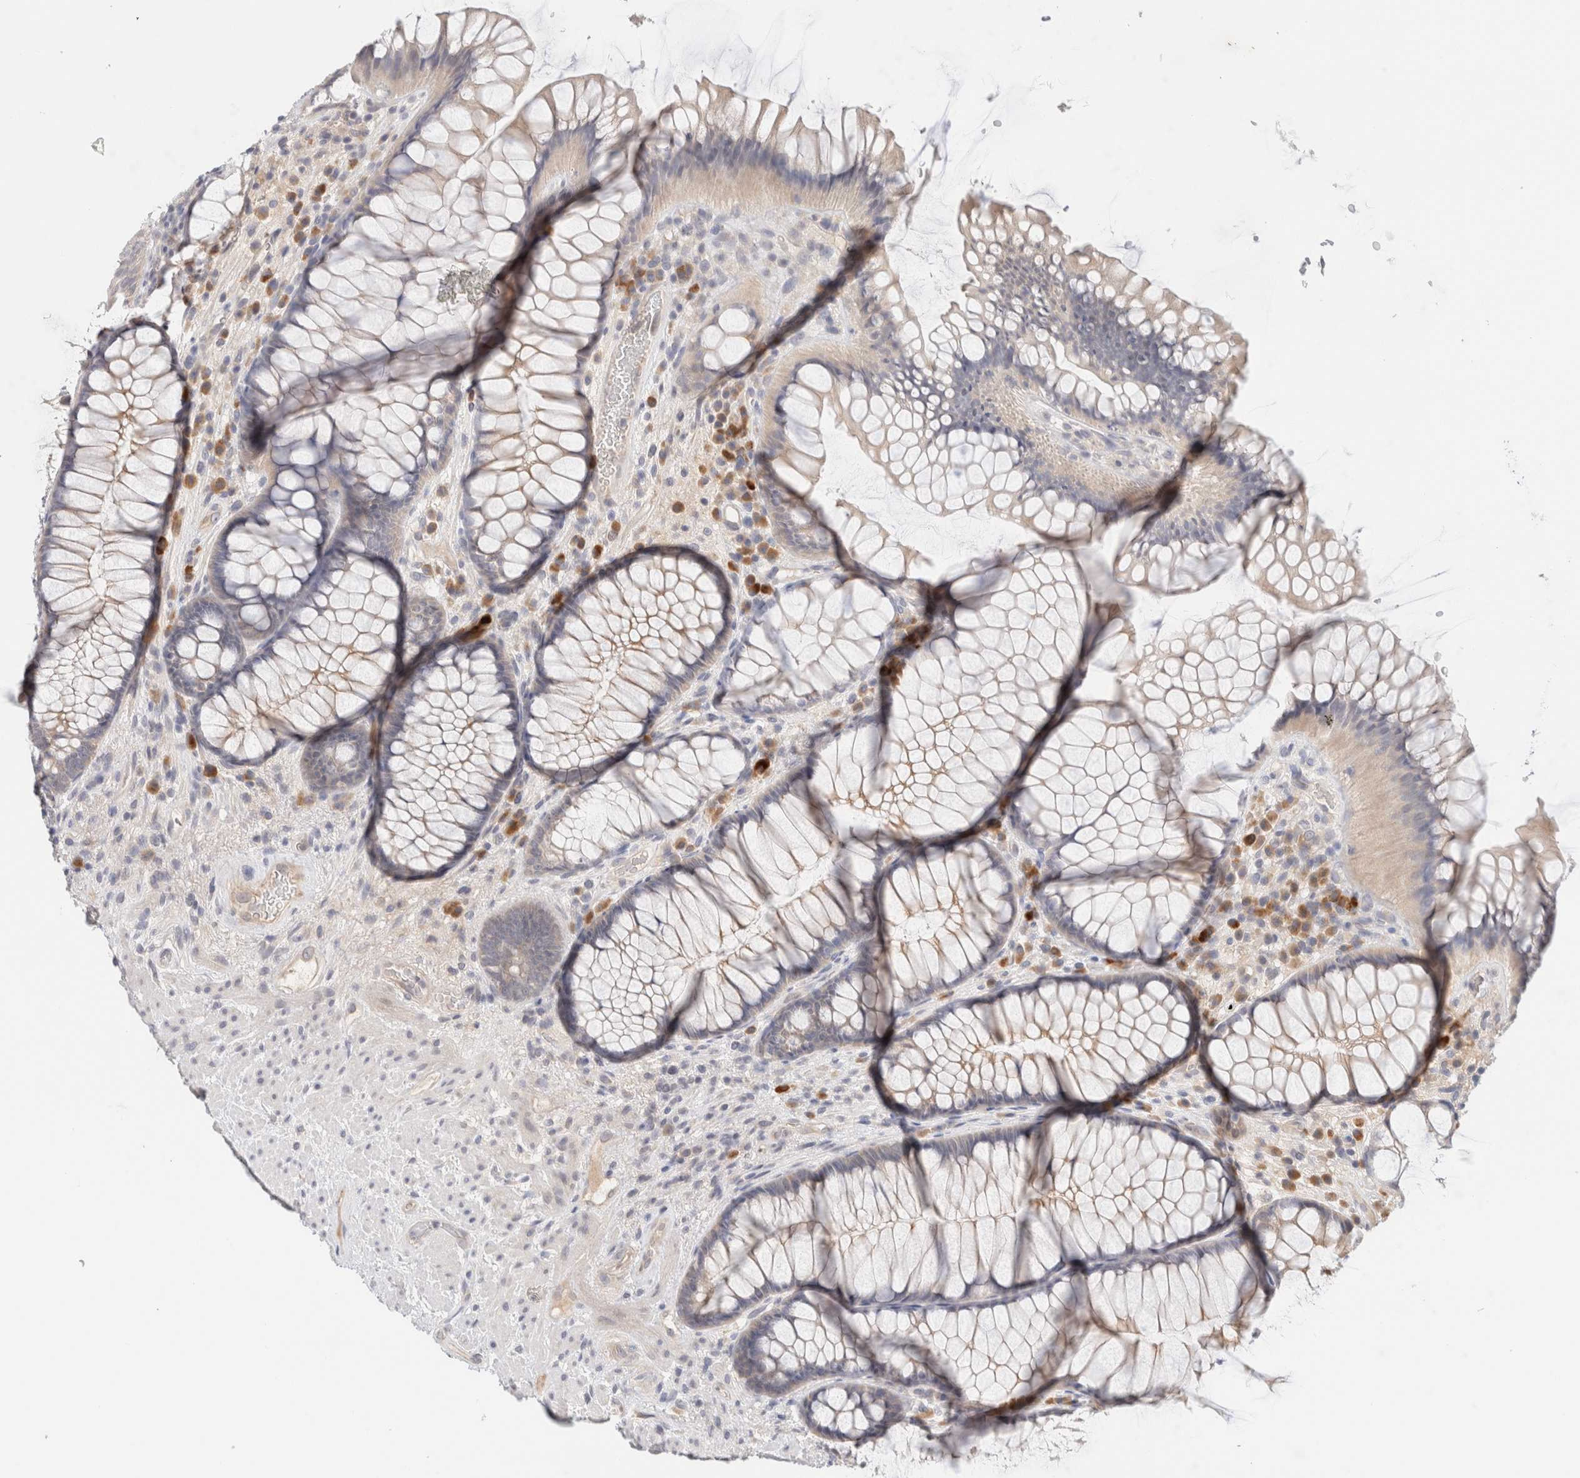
{"staining": {"intensity": "weak", "quantity": "<25%", "location": "cytoplasmic/membranous"}, "tissue": "rectum", "cell_type": "Glandular cells", "image_type": "normal", "snomed": [{"axis": "morphology", "description": "Normal tissue, NOS"}, {"axis": "topography", "description": "Rectum"}], "caption": "This is a histopathology image of immunohistochemistry staining of unremarkable rectum, which shows no expression in glandular cells.", "gene": "SPRTN", "patient": {"sex": "male", "age": 51}}